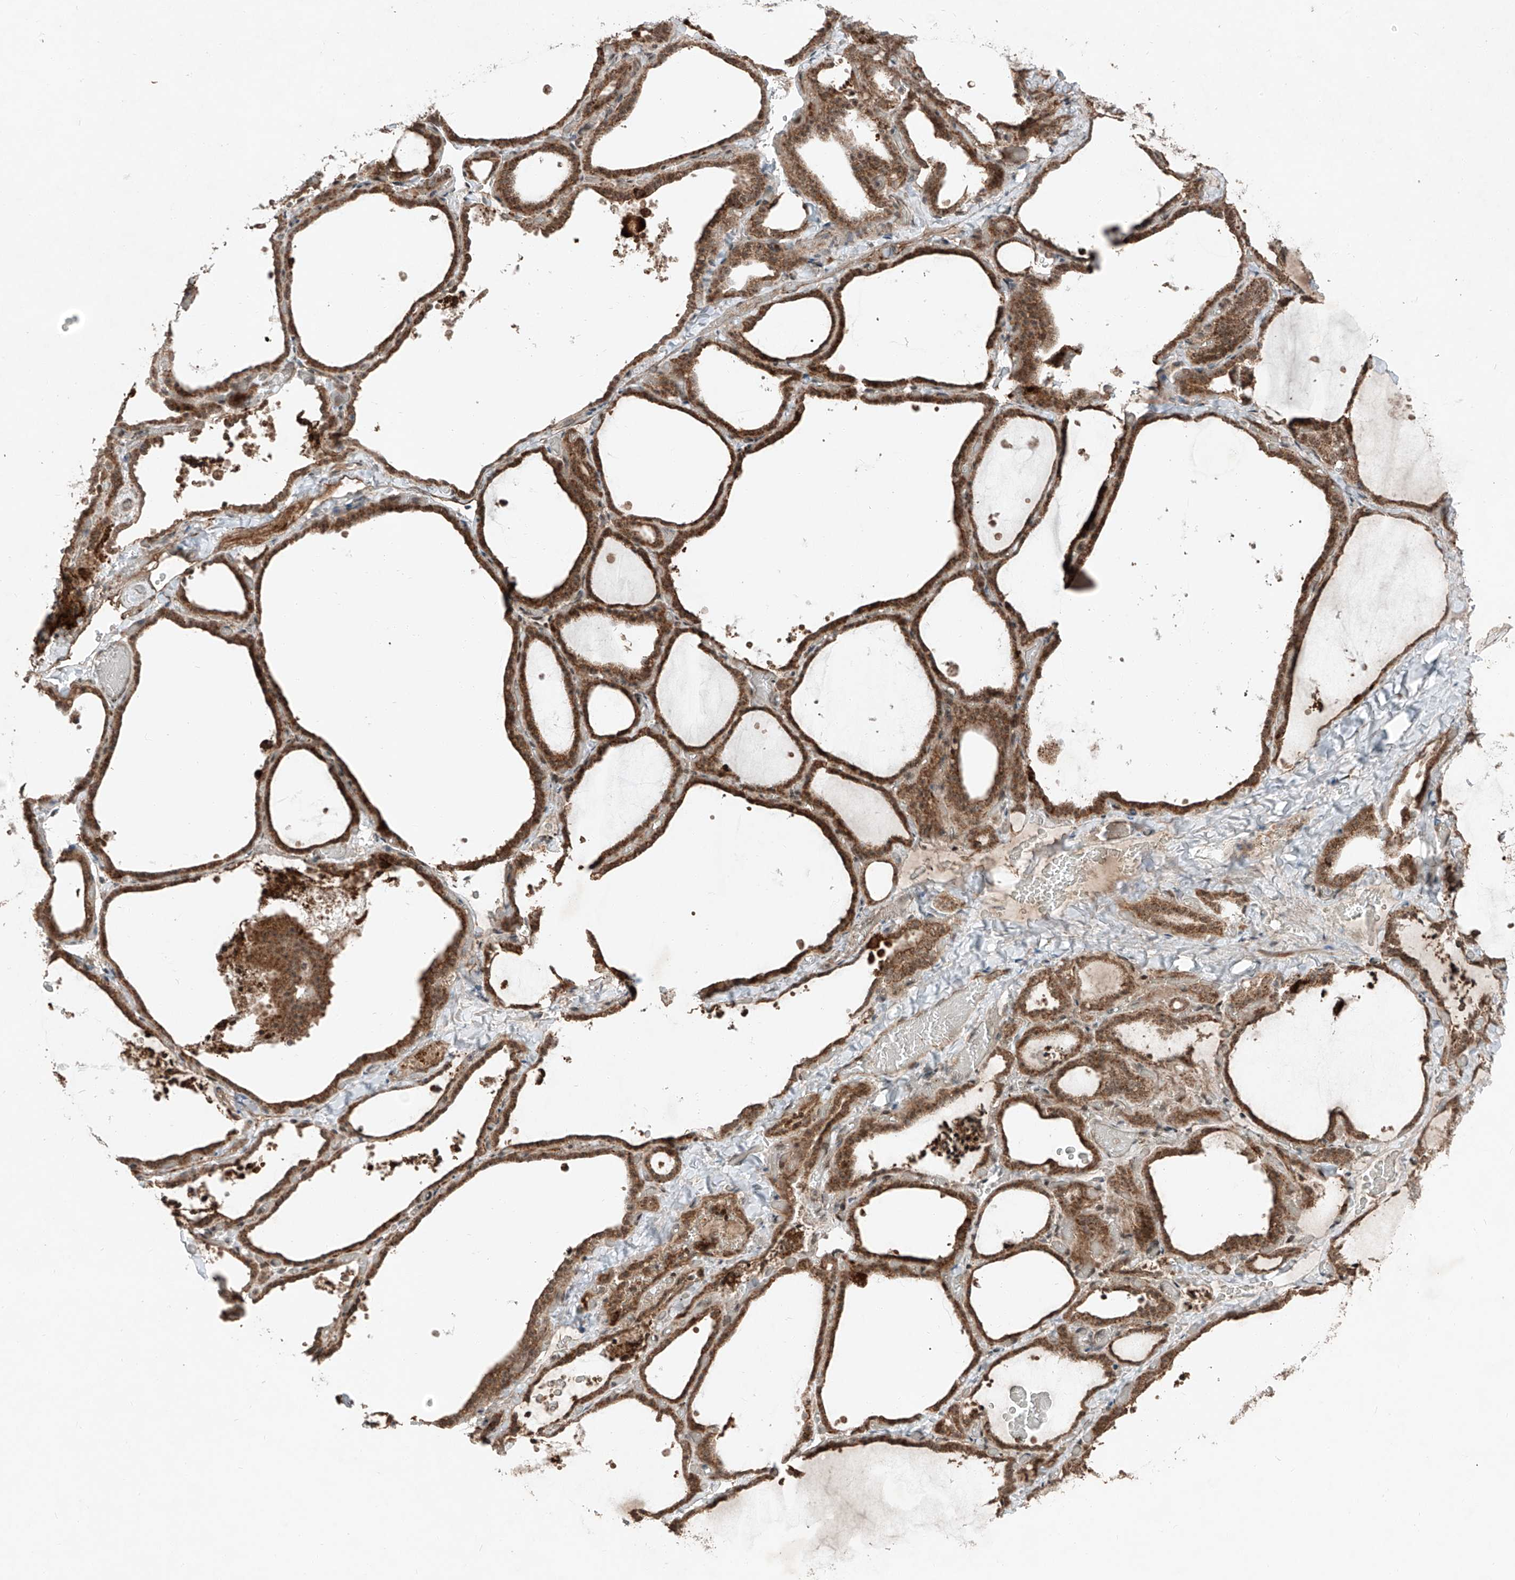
{"staining": {"intensity": "strong", "quantity": ">75%", "location": "cytoplasmic/membranous"}, "tissue": "thyroid gland", "cell_type": "Glandular cells", "image_type": "normal", "snomed": [{"axis": "morphology", "description": "Normal tissue, NOS"}, {"axis": "topography", "description": "Thyroid gland"}], "caption": "IHC of unremarkable thyroid gland reveals high levels of strong cytoplasmic/membranous staining in approximately >75% of glandular cells.", "gene": "ZNF620", "patient": {"sex": "female", "age": 22}}